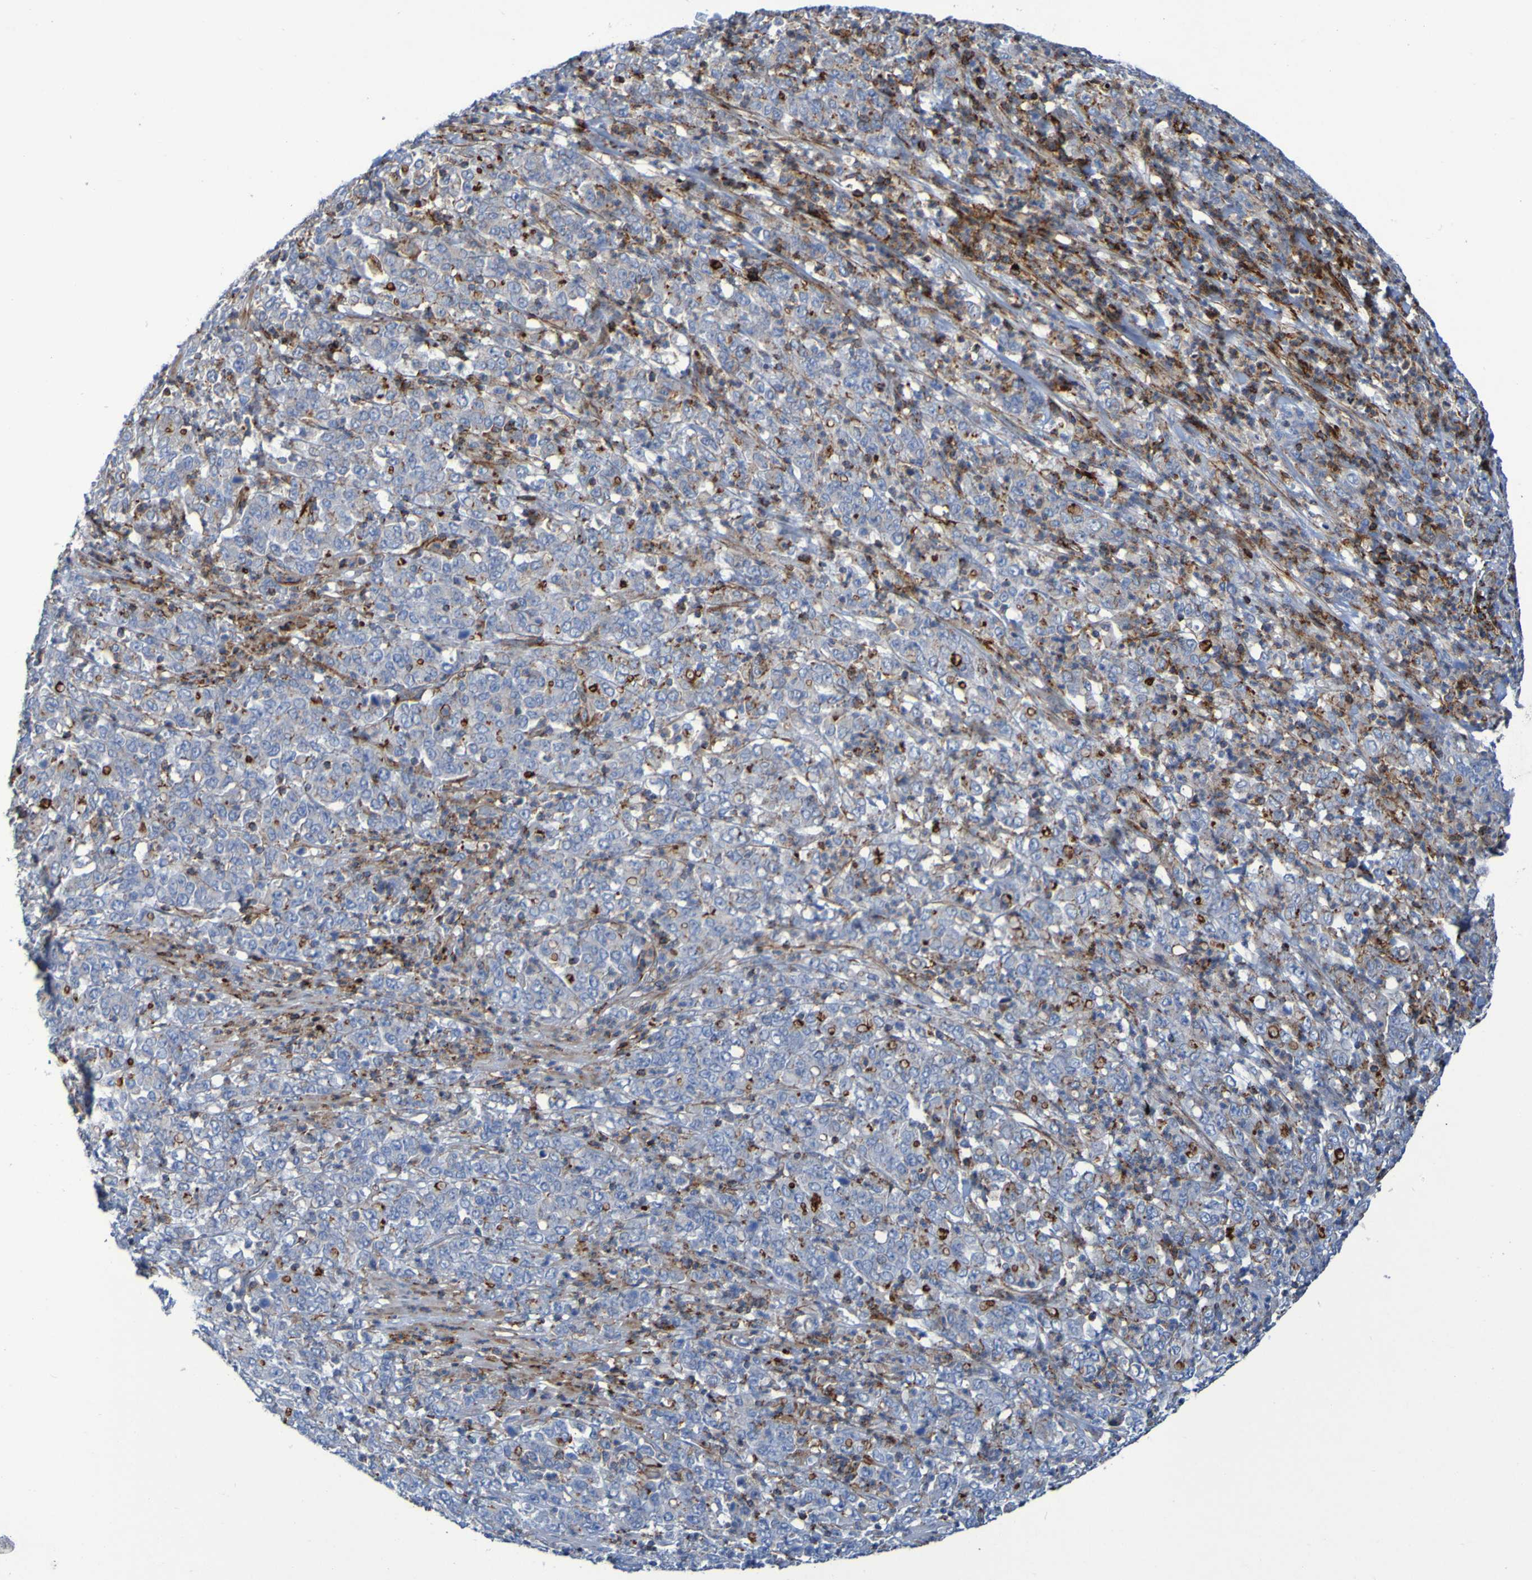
{"staining": {"intensity": "negative", "quantity": "none", "location": "none"}, "tissue": "stomach cancer", "cell_type": "Tumor cells", "image_type": "cancer", "snomed": [{"axis": "morphology", "description": "Adenocarcinoma, NOS"}, {"axis": "topography", "description": "Stomach, lower"}], "caption": "IHC photomicrograph of neoplastic tissue: human stomach adenocarcinoma stained with DAB demonstrates no significant protein expression in tumor cells.", "gene": "RNF182", "patient": {"sex": "female", "age": 71}}